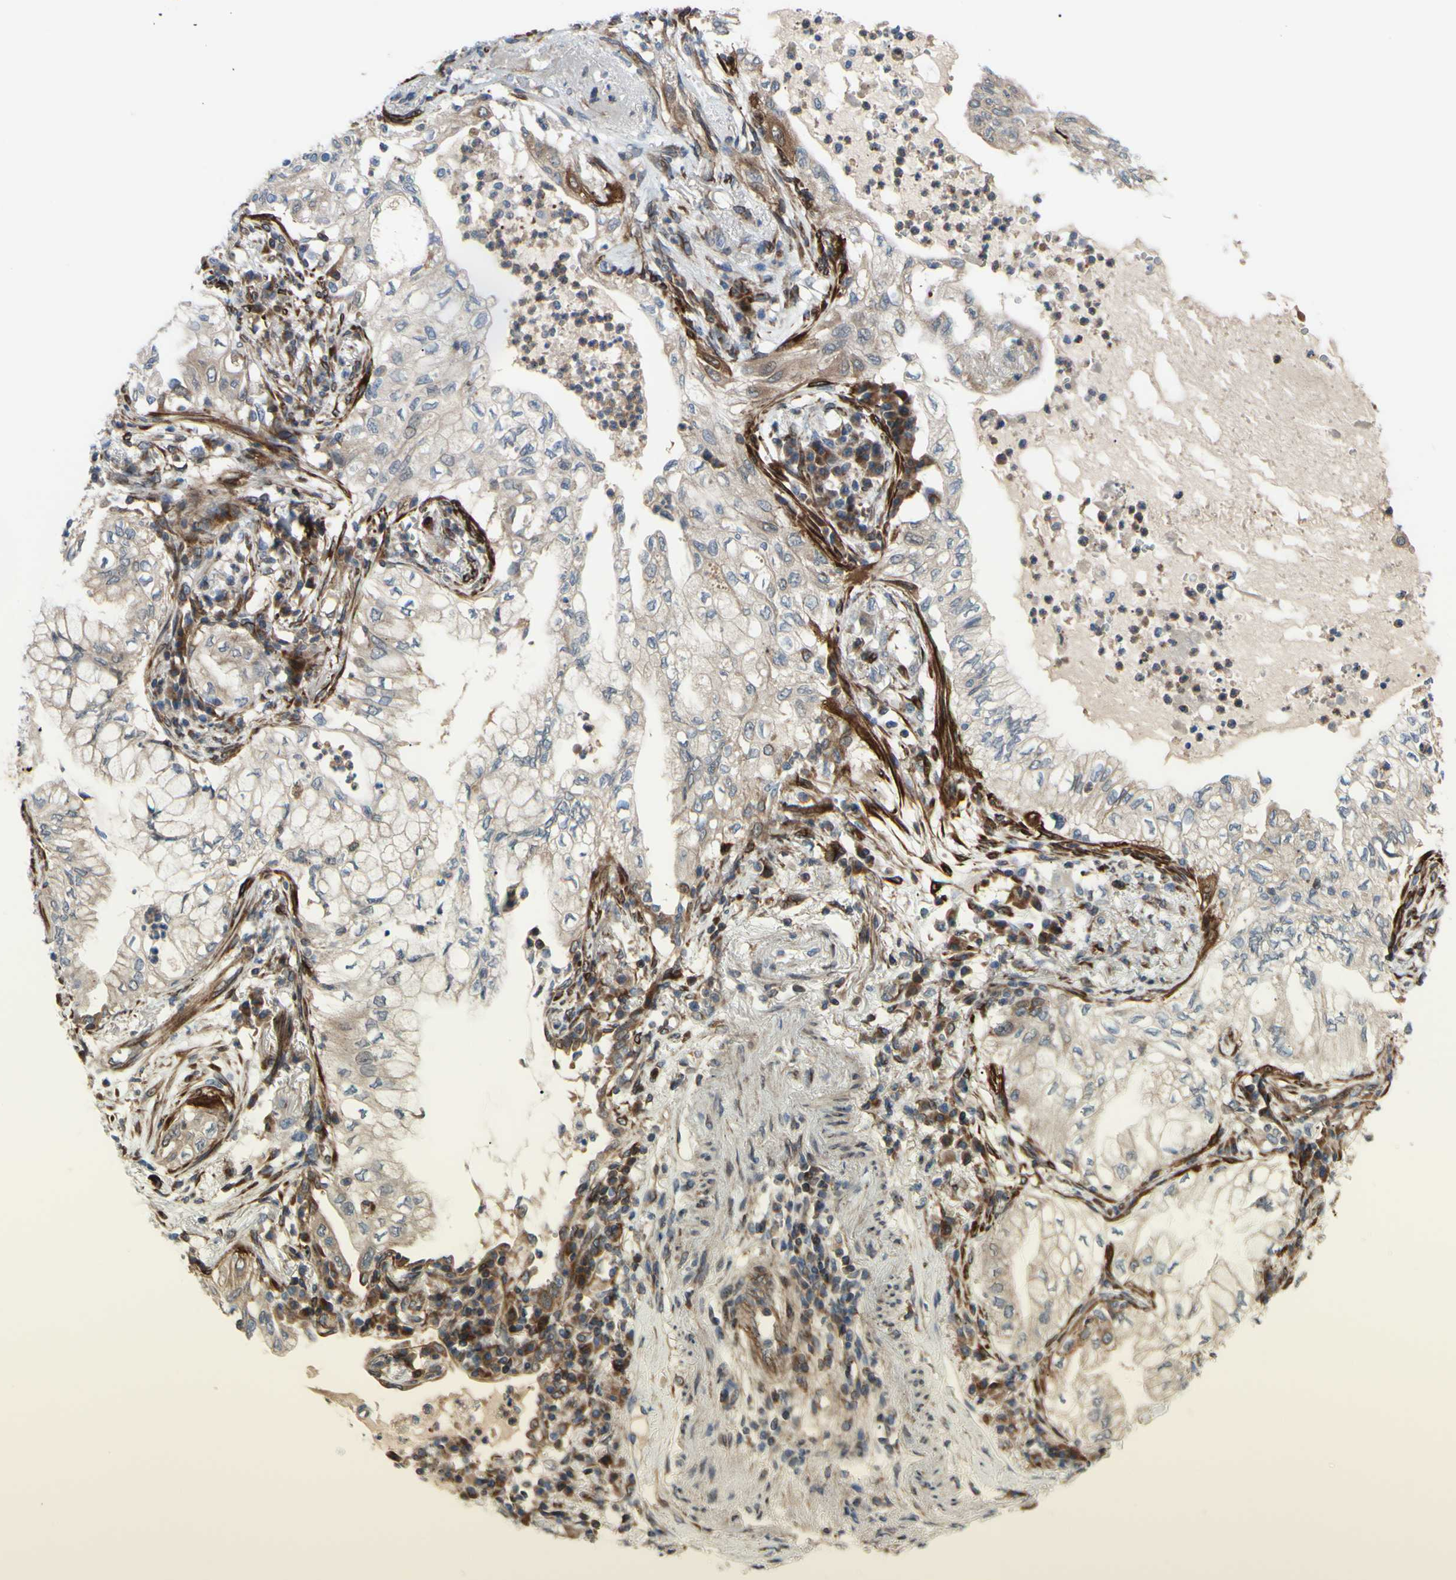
{"staining": {"intensity": "weak", "quantity": ">75%", "location": "cytoplasmic/membranous"}, "tissue": "lung cancer", "cell_type": "Tumor cells", "image_type": "cancer", "snomed": [{"axis": "morphology", "description": "Adenocarcinoma, NOS"}, {"axis": "topography", "description": "Lung"}], "caption": "The immunohistochemical stain highlights weak cytoplasmic/membranous positivity in tumor cells of lung adenocarcinoma tissue. Using DAB (3,3'-diaminobenzidine) (brown) and hematoxylin (blue) stains, captured at high magnification using brightfield microscopy.", "gene": "PRAF2", "patient": {"sex": "female", "age": 70}}